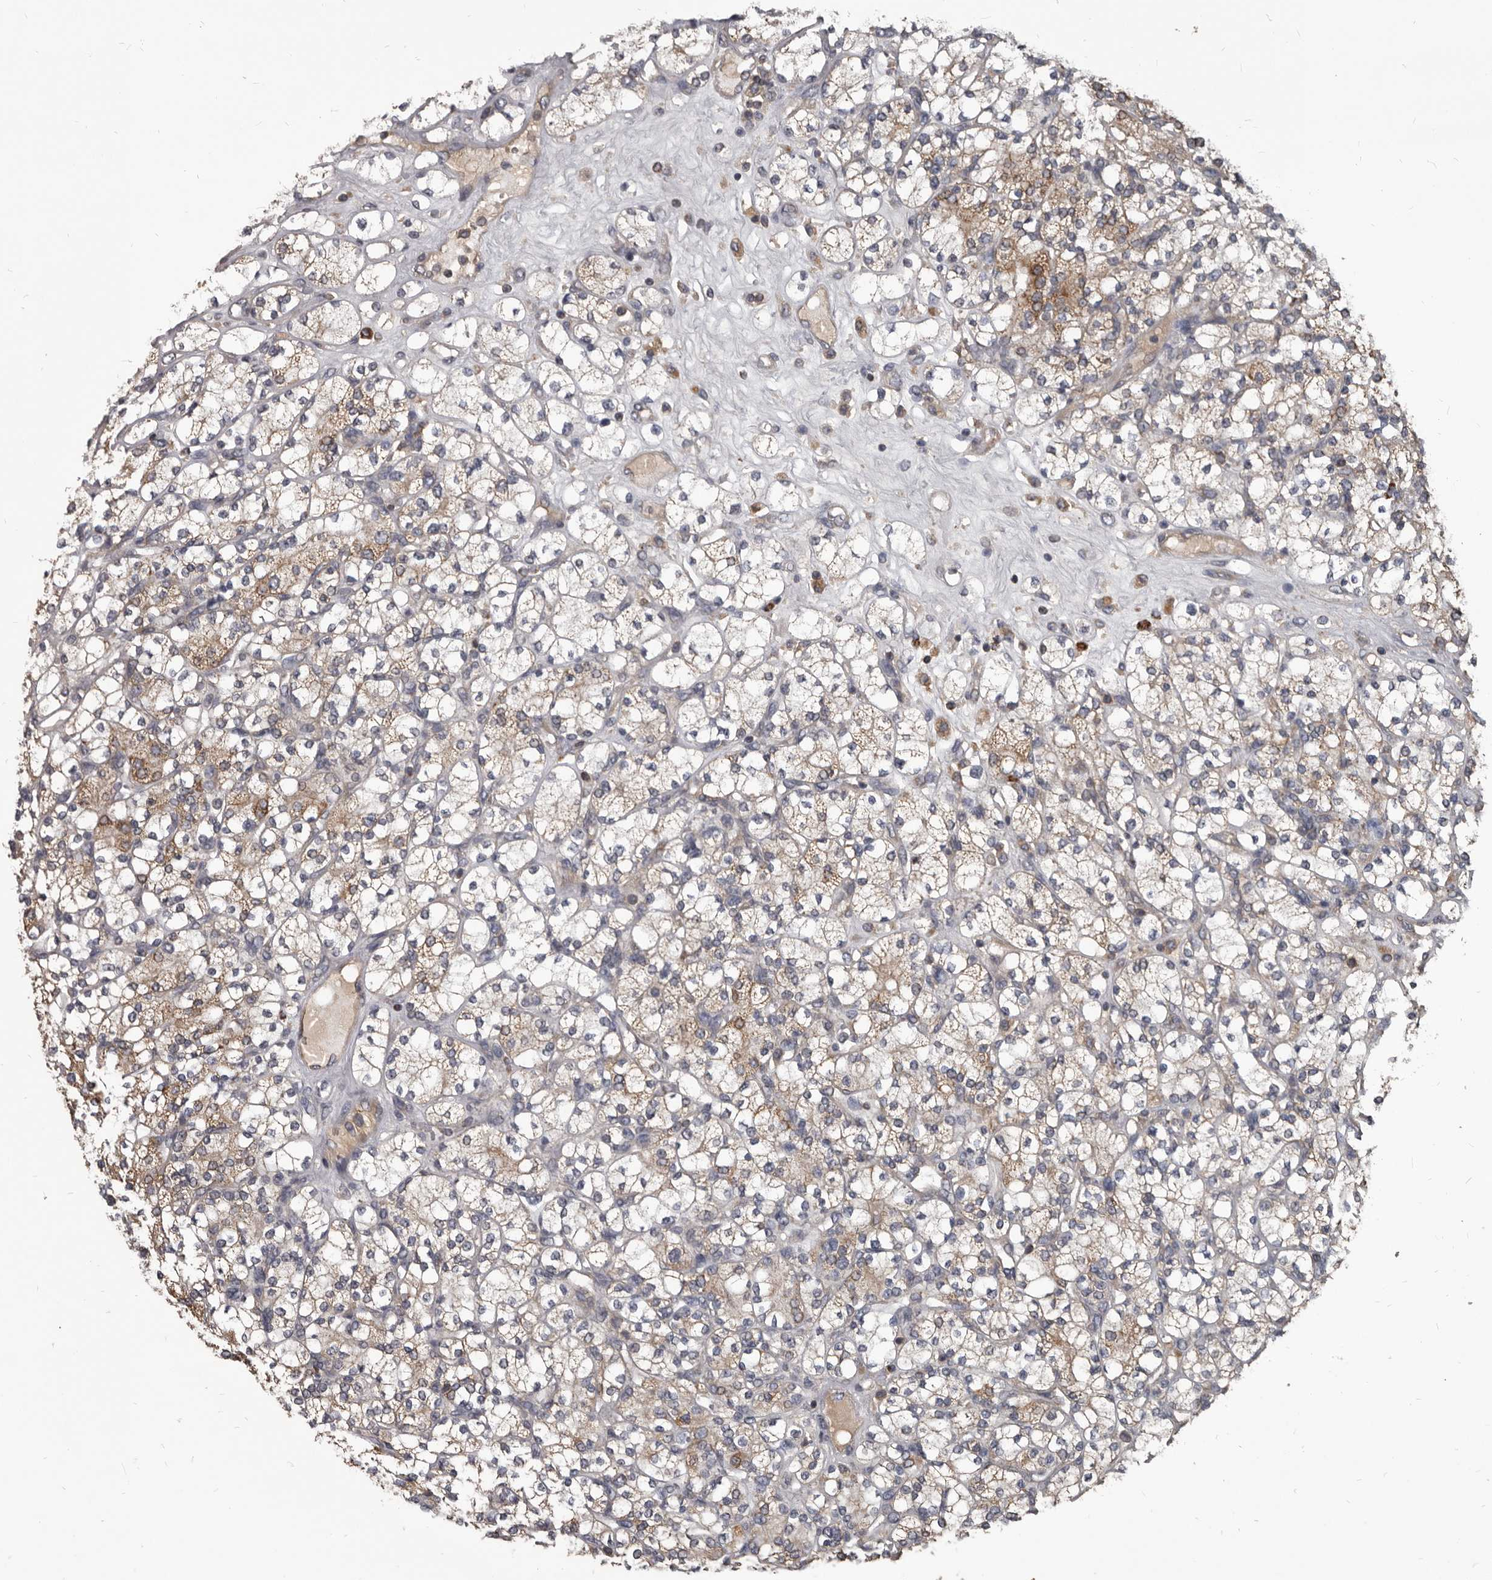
{"staining": {"intensity": "moderate", "quantity": ">75%", "location": "cytoplasmic/membranous"}, "tissue": "renal cancer", "cell_type": "Tumor cells", "image_type": "cancer", "snomed": [{"axis": "morphology", "description": "Adenocarcinoma, NOS"}, {"axis": "topography", "description": "Kidney"}], "caption": "Renal cancer (adenocarcinoma) stained with immunohistochemistry (IHC) shows moderate cytoplasmic/membranous staining in about >75% of tumor cells.", "gene": "ALDH5A1", "patient": {"sex": "male", "age": 77}}